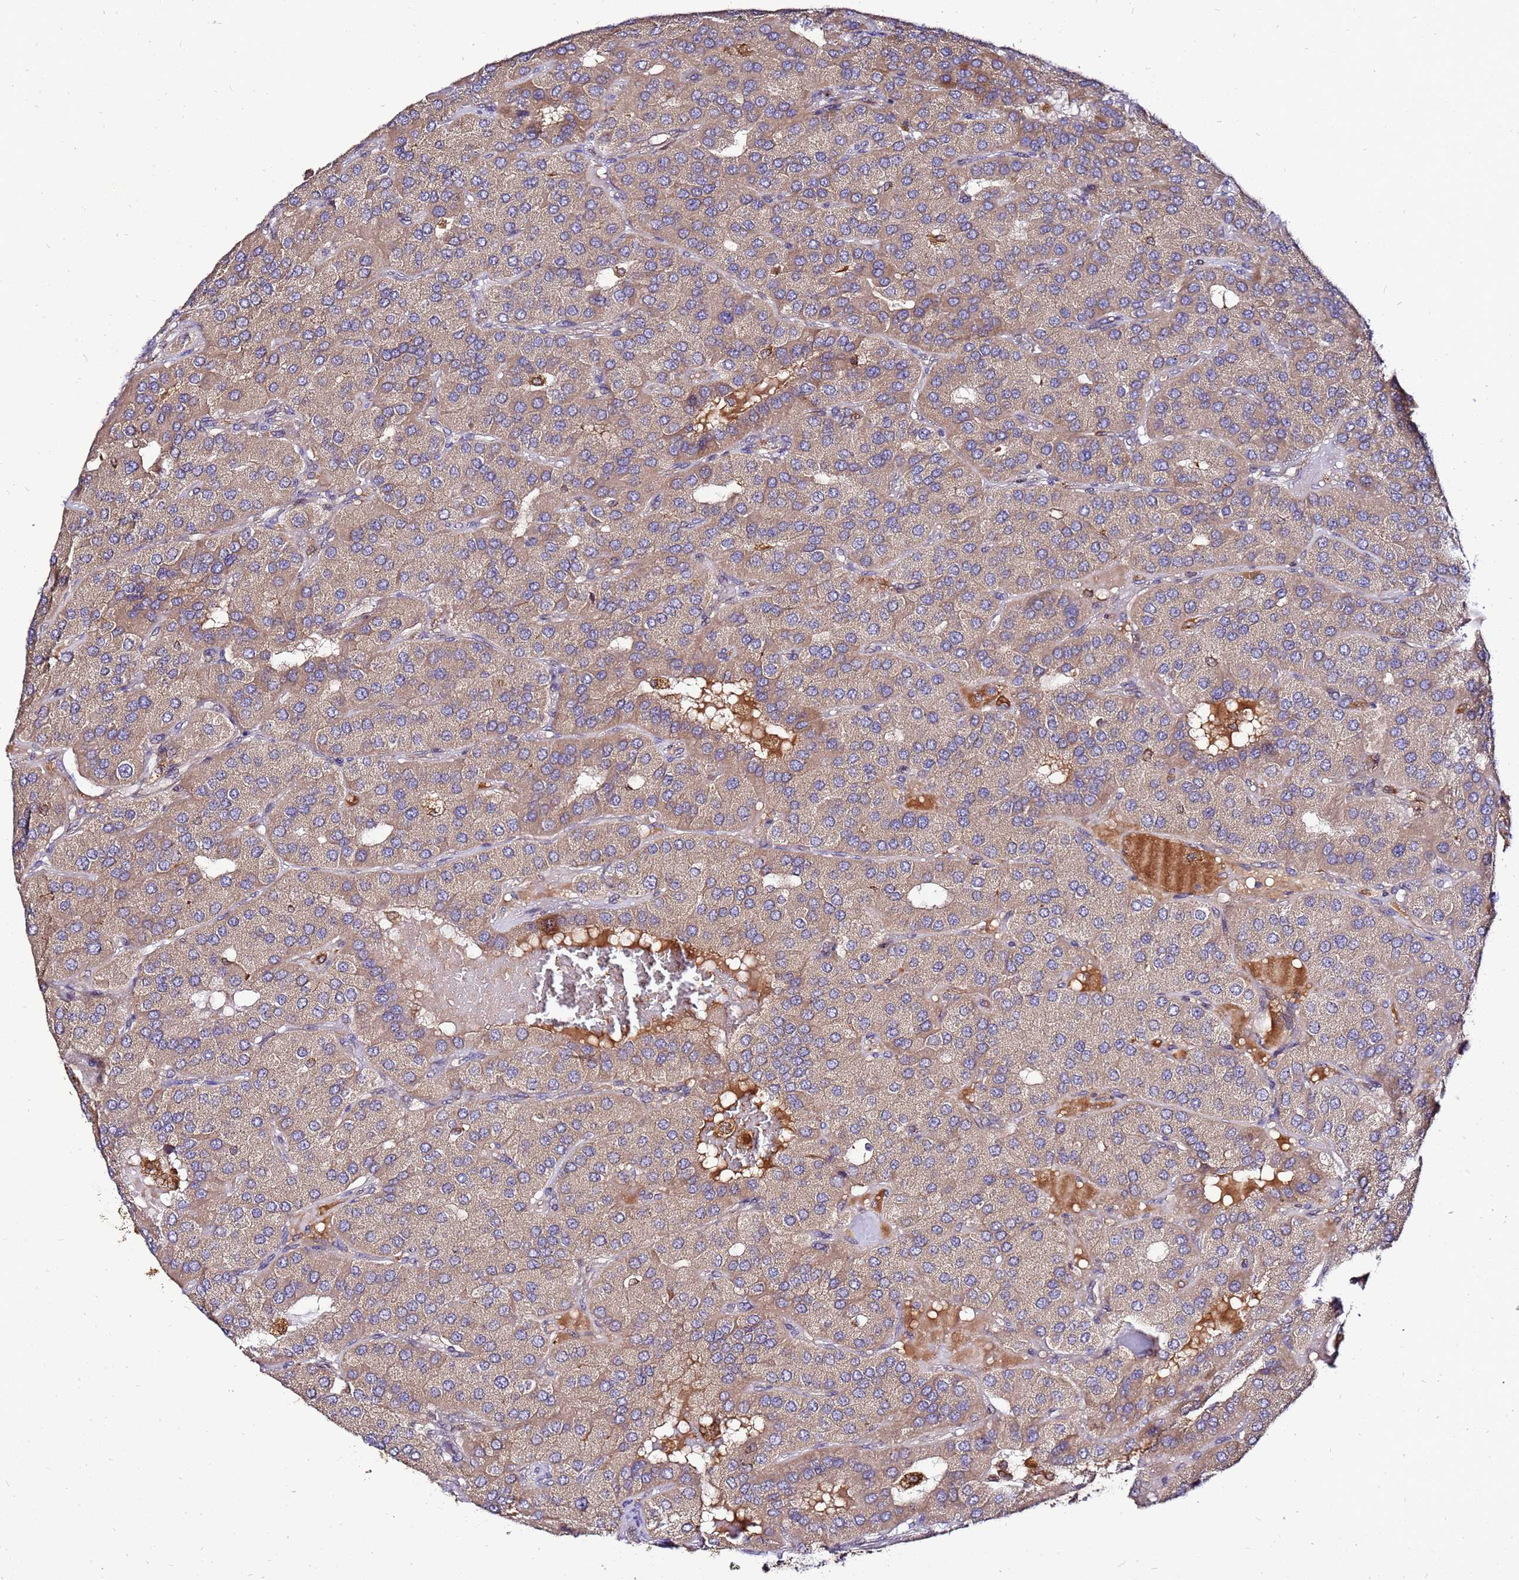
{"staining": {"intensity": "moderate", "quantity": ">75%", "location": "cytoplasmic/membranous"}, "tissue": "parathyroid gland", "cell_type": "Glandular cells", "image_type": "normal", "snomed": [{"axis": "morphology", "description": "Normal tissue, NOS"}, {"axis": "morphology", "description": "Adenoma, NOS"}, {"axis": "topography", "description": "Parathyroid gland"}], "caption": "Immunohistochemistry (IHC) (DAB) staining of benign human parathyroid gland shows moderate cytoplasmic/membranous protein positivity in approximately >75% of glandular cells.", "gene": "ADPGK", "patient": {"sex": "female", "age": 86}}